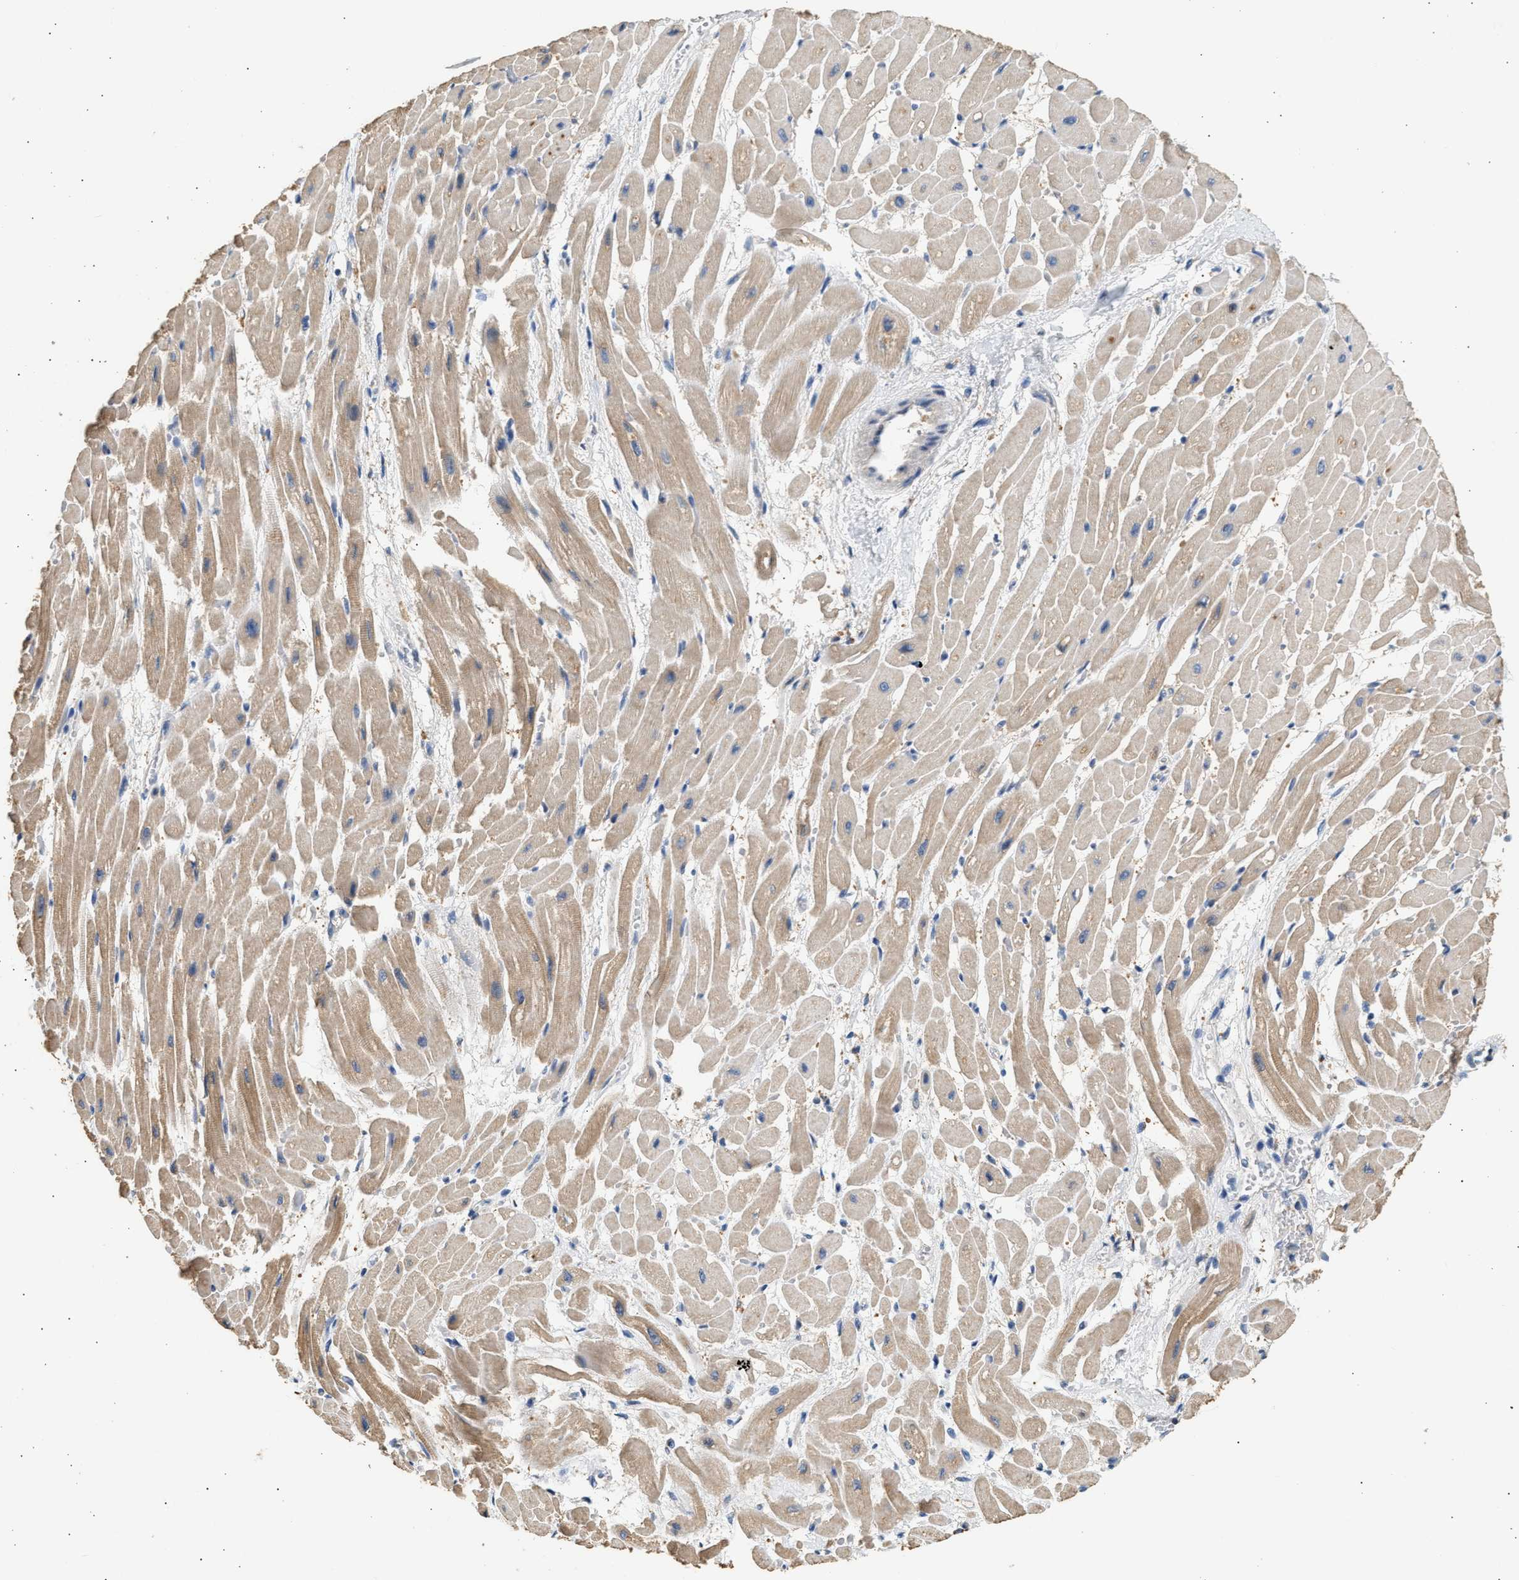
{"staining": {"intensity": "moderate", "quantity": ">75%", "location": "cytoplasmic/membranous"}, "tissue": "heart muscle", "cell_type": "Cardiomyocytes", "image_type": "normal", "snomed": [{"axis": "morphology", "description": "Normal tissue, NOS"}, {"axis": "topography", "description": "Heart"}], "caption": "Immunohistochemistry (DAB) staining of unremarkable heart muscle displays moderate cytoplasmic/membranous protein staining in about >75% of cardiomyocytes.", "gene": "WDR31", "patient": {"sex": "male", "age": 45}}